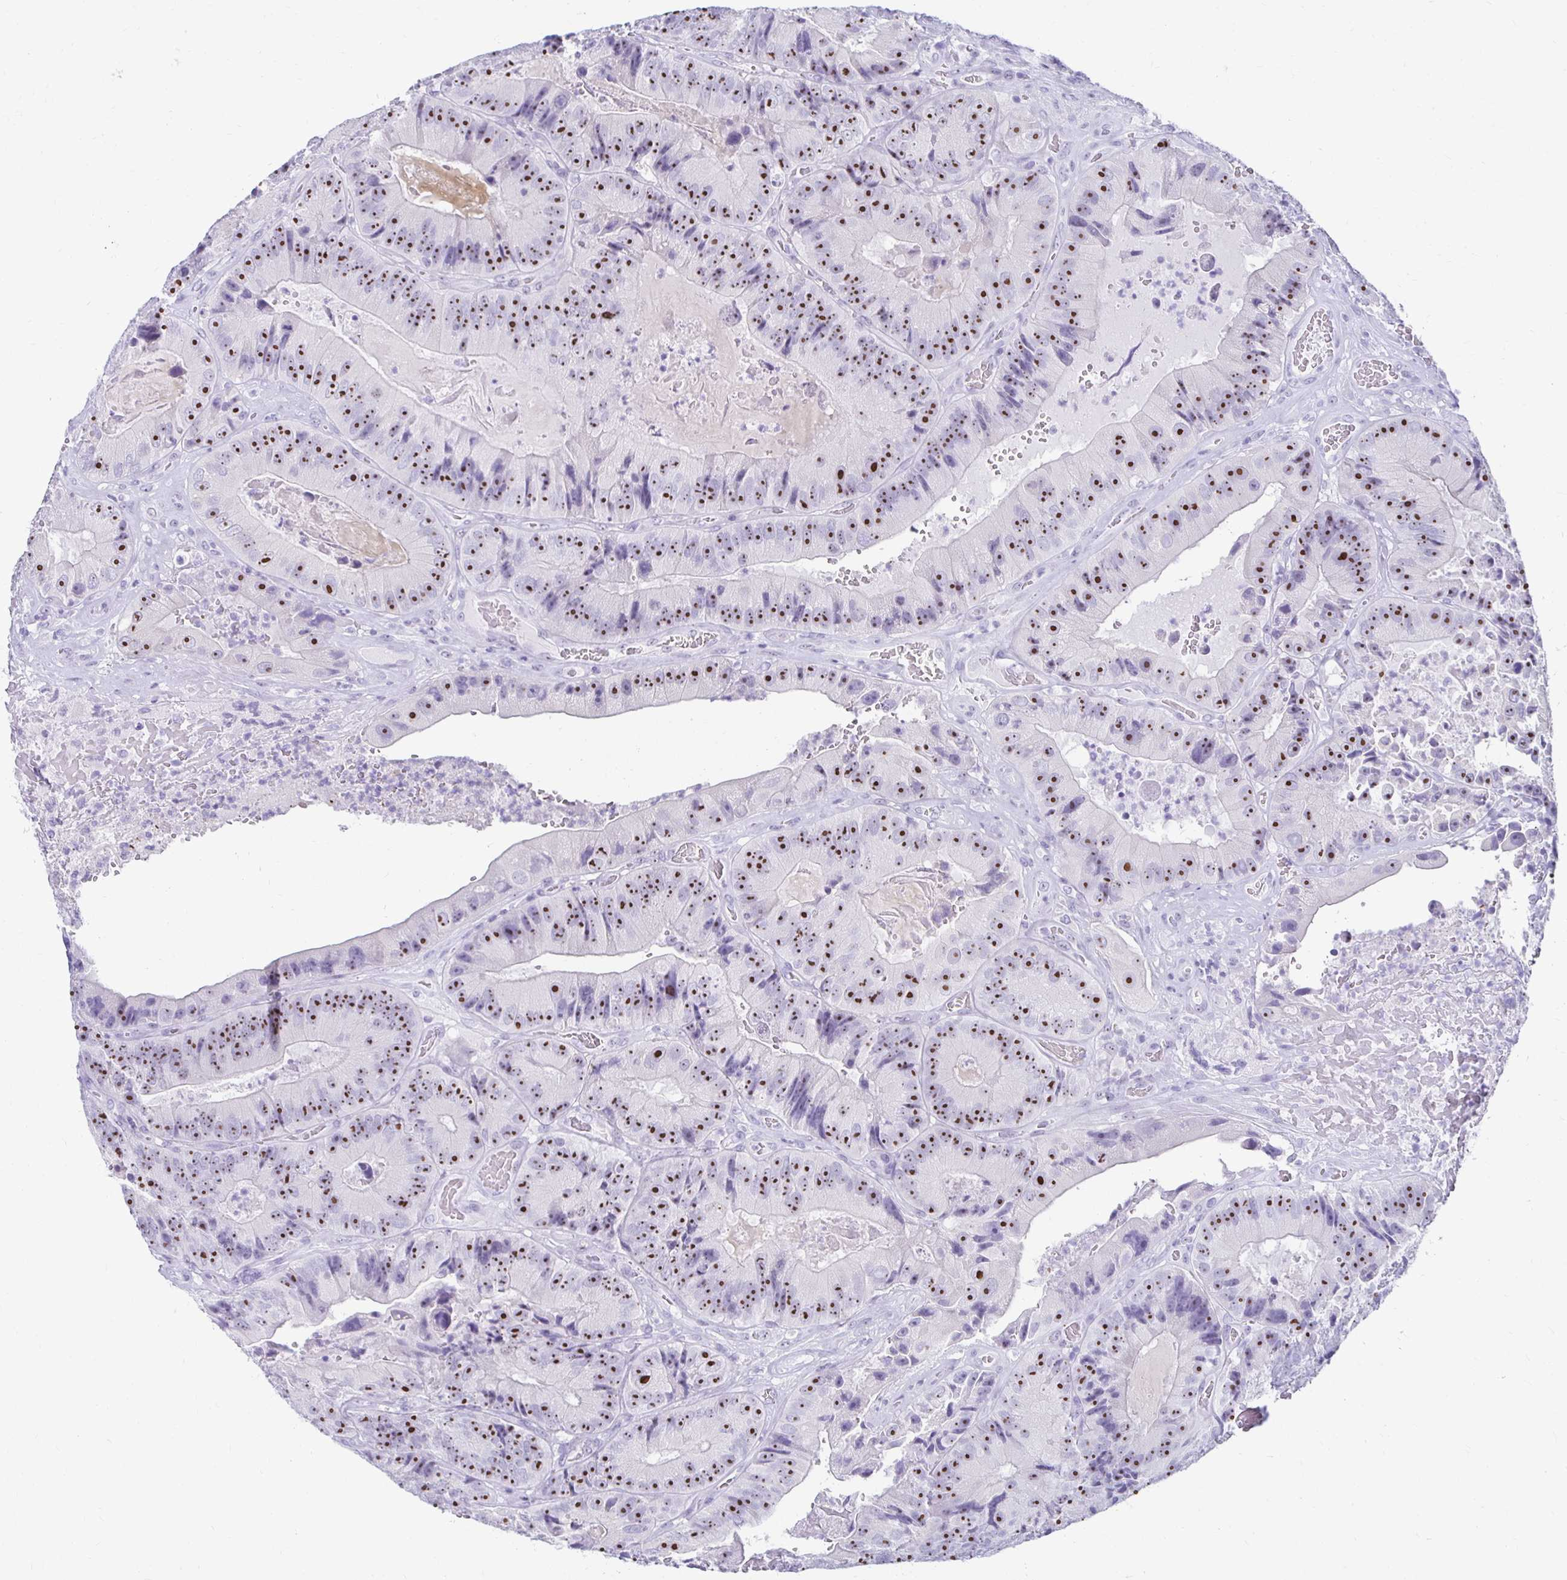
{"staining": {"intensity": "strong", "quantity": ">75%", "location": "nuclear"}, "tissue": "colorectal cancer", "cell_type": "Tumor cells", "image_type": "cancer", "snomed": [{"axis": "morphology", "description": "Adenocarcinoma, NOS"}, {"axis": "topography", "description": "Colon"}], "caption": "Protein staining by immunohistochemistry (IHC) demonstrates strong nuclear positivity in approximately >75% of tumor cells in colorectal adenocarcinoma.", "gene": "CST6", "patient": {"sex": "female", "age": 86}}